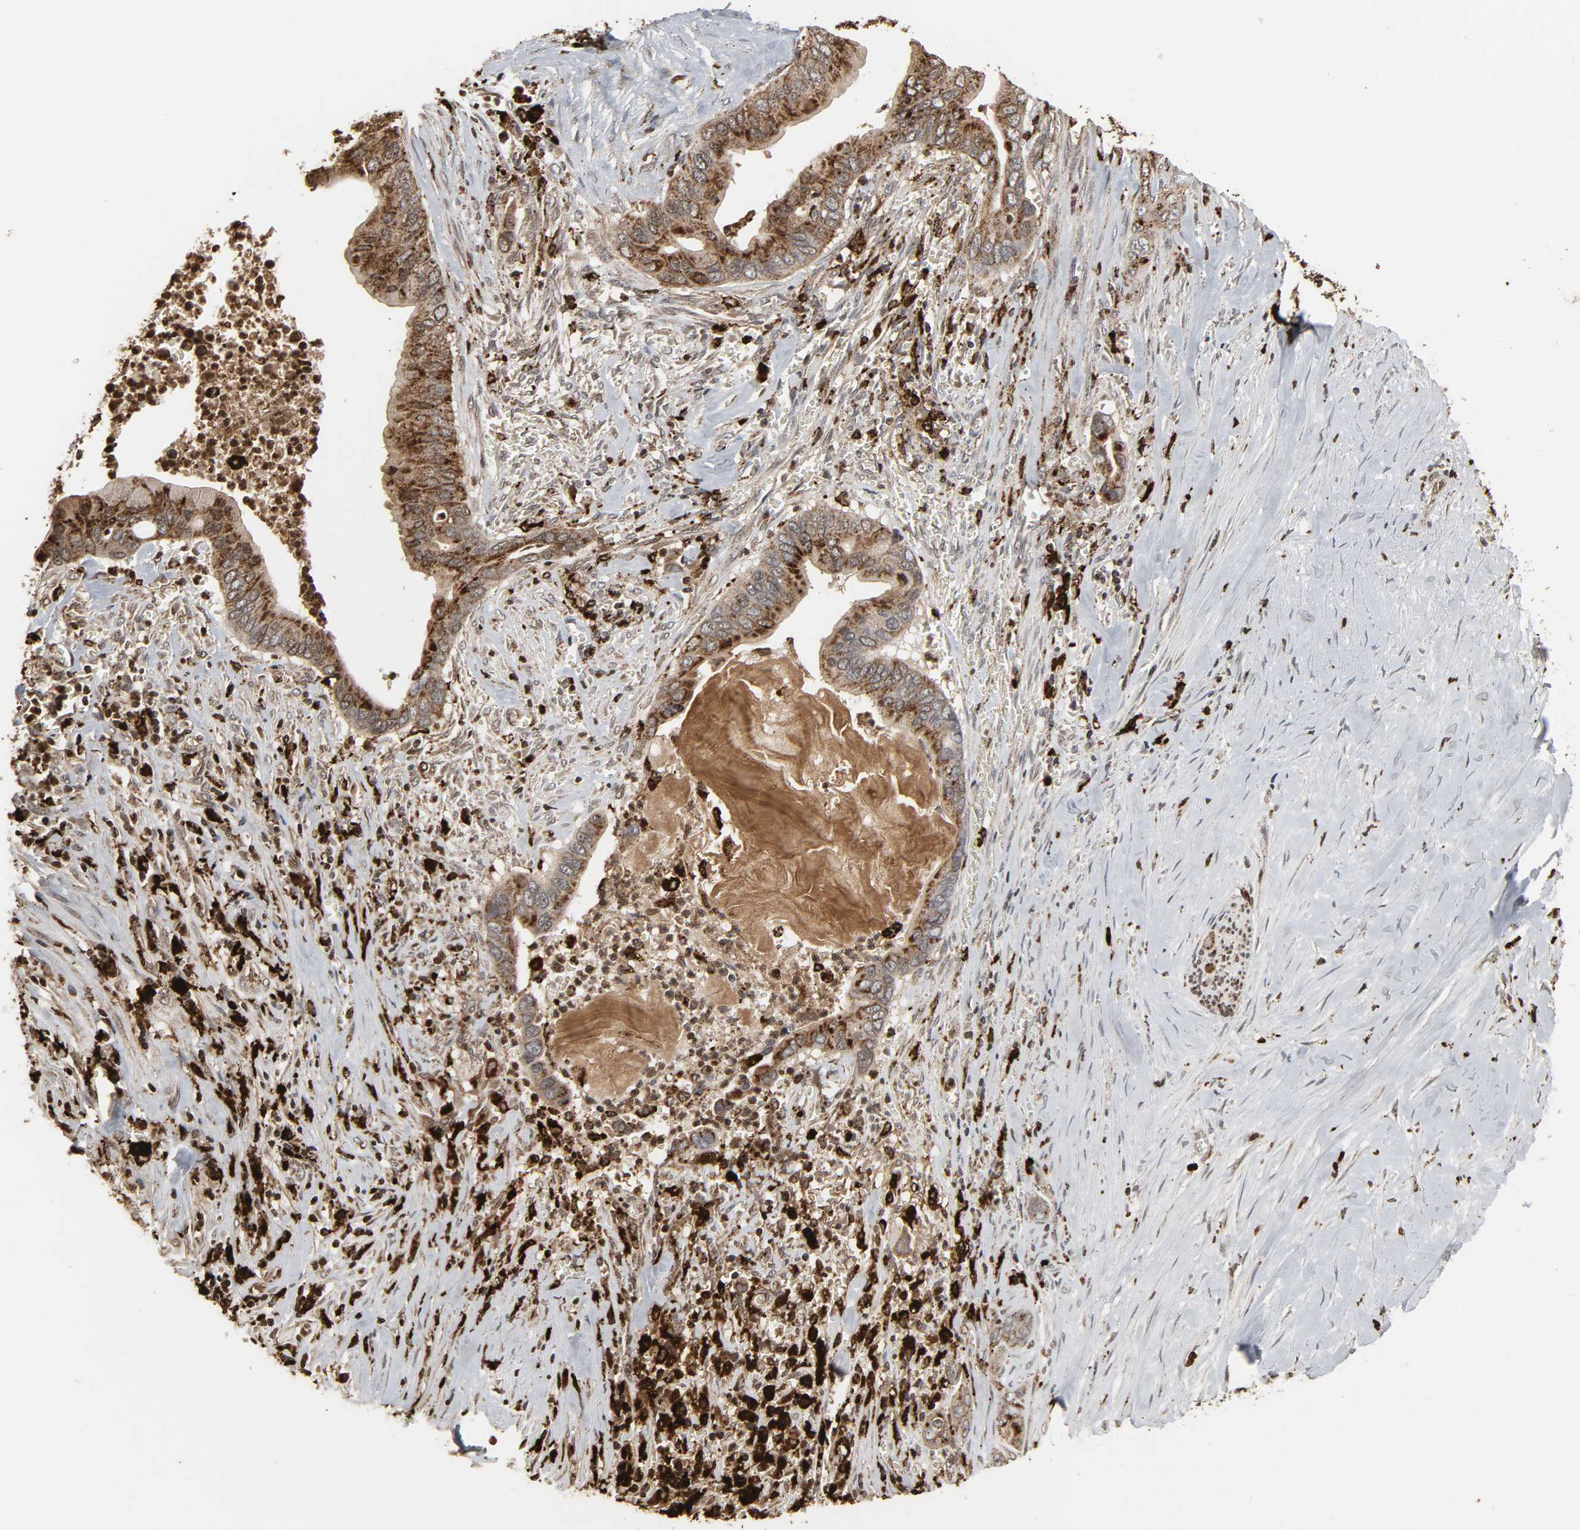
{"staining": {"intensity": "strong", "quantity": ">75%", "location": "cytoplasmic/membranous"}, "tissue": "pancreatic cancer", "cell_type": "Tumor cells", "image_type": "cancer", "snomed": [{"axis": "morphology", "description": "Adenocarcinoma, NOS"}, {"axis": "topography", "description": "Pancreas"}], "caption": "This histopathology image exhibits IHC staining of pancreatic adenocarcinoma, with high strong cytoplasmic/membranous expression in approximately >75% of tumor cells.", "gene": "PSAP", "patient": {"sex": "male", "age": 59}}